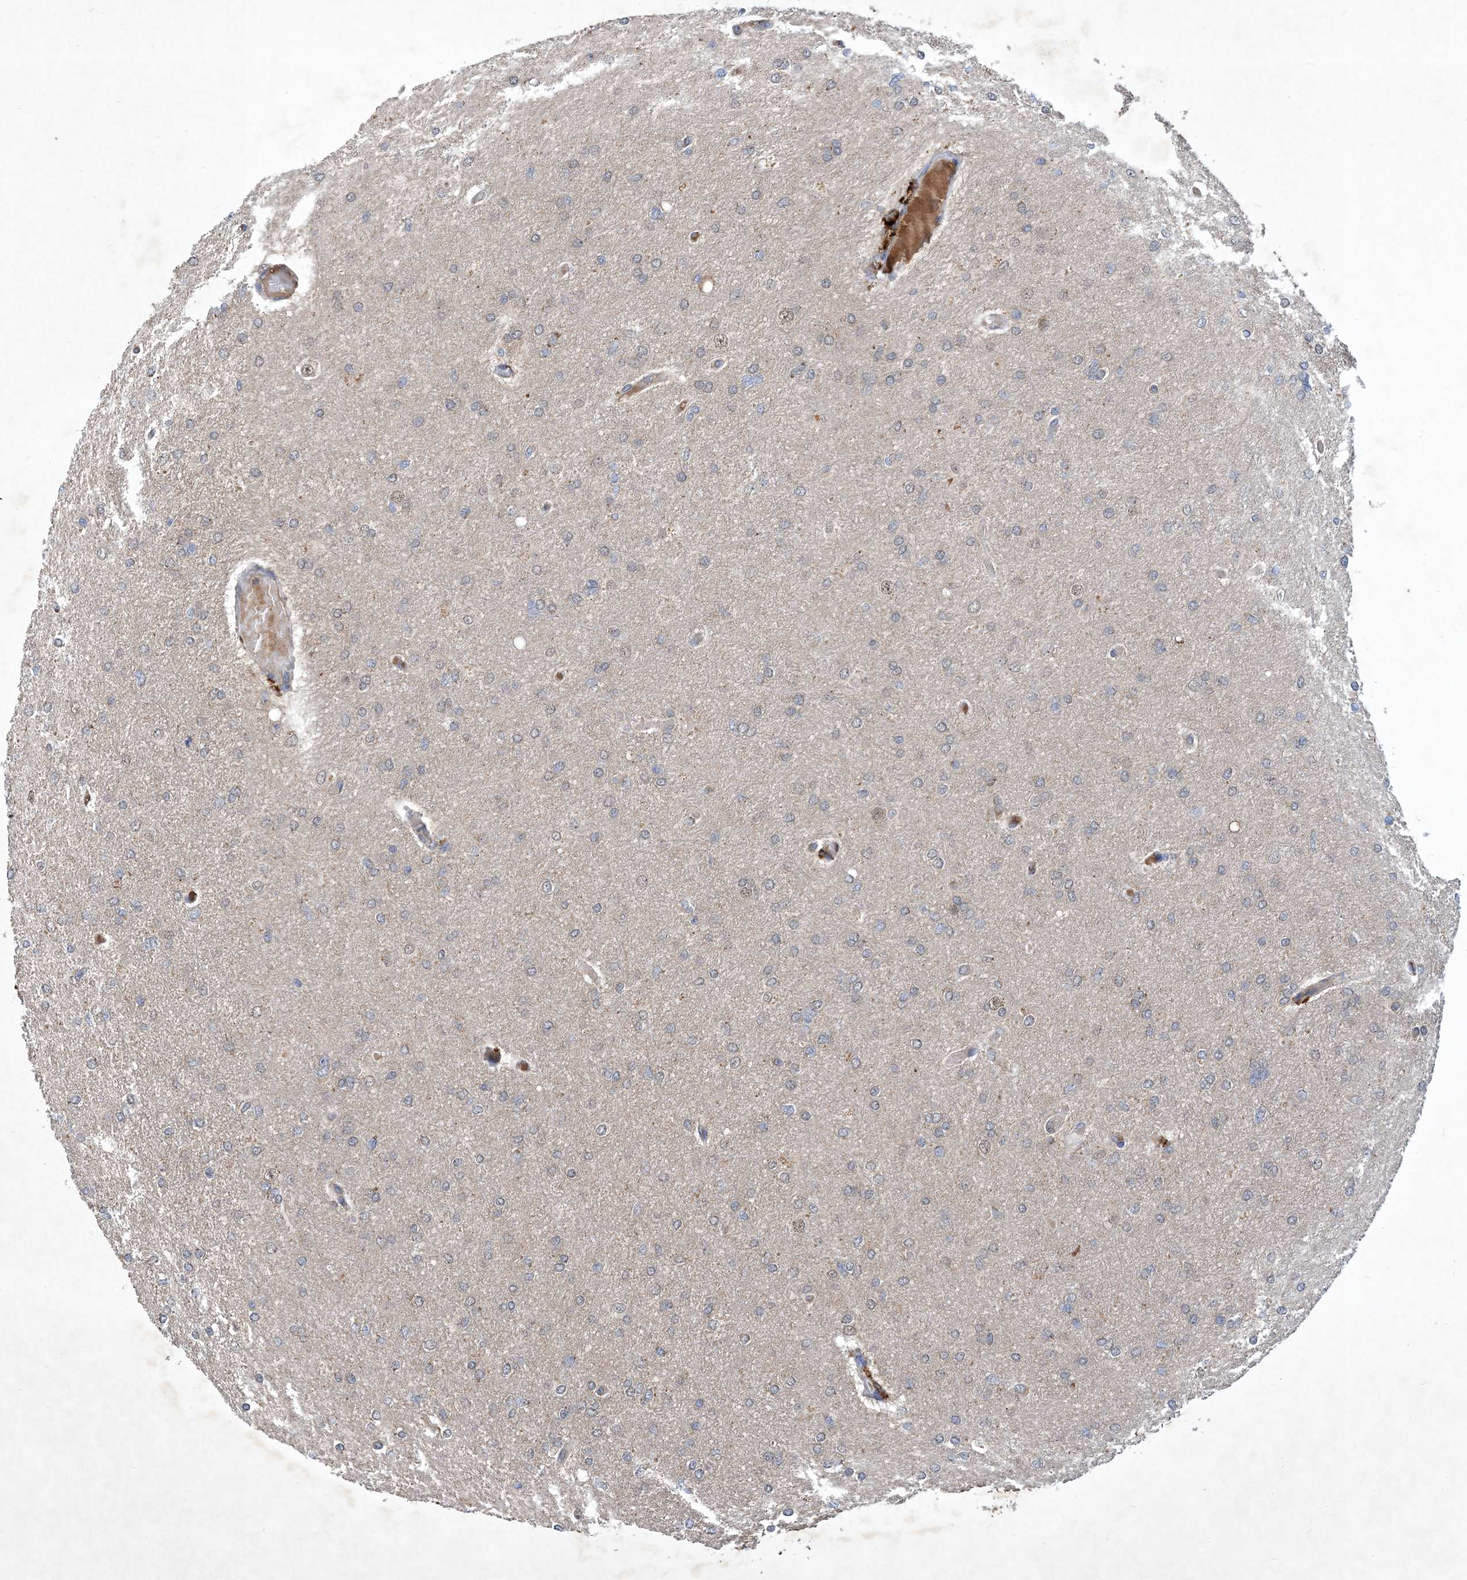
{"staining": {"intensity": "negative", "quantity": "none", "location": "none"}, "tissue": "glioma", "cell_type": "Tumor cells", "image_type": "cancer", "snomed": [{"axis": "morphology", "description": "Glioma, malignant, High grade"}, {"axis": "topography", "description": "Cerebral cortex"}], "caption": "A high-resolution micrograph shows IHC staining of malignant glioma (high-grade), which shows no significant staining in tumor cells. (Immunohistochemistry (ihc), brightfield microscopy, high magnification).", "gene": "STK19", "patient": {"sex": "female", "age": 36}}